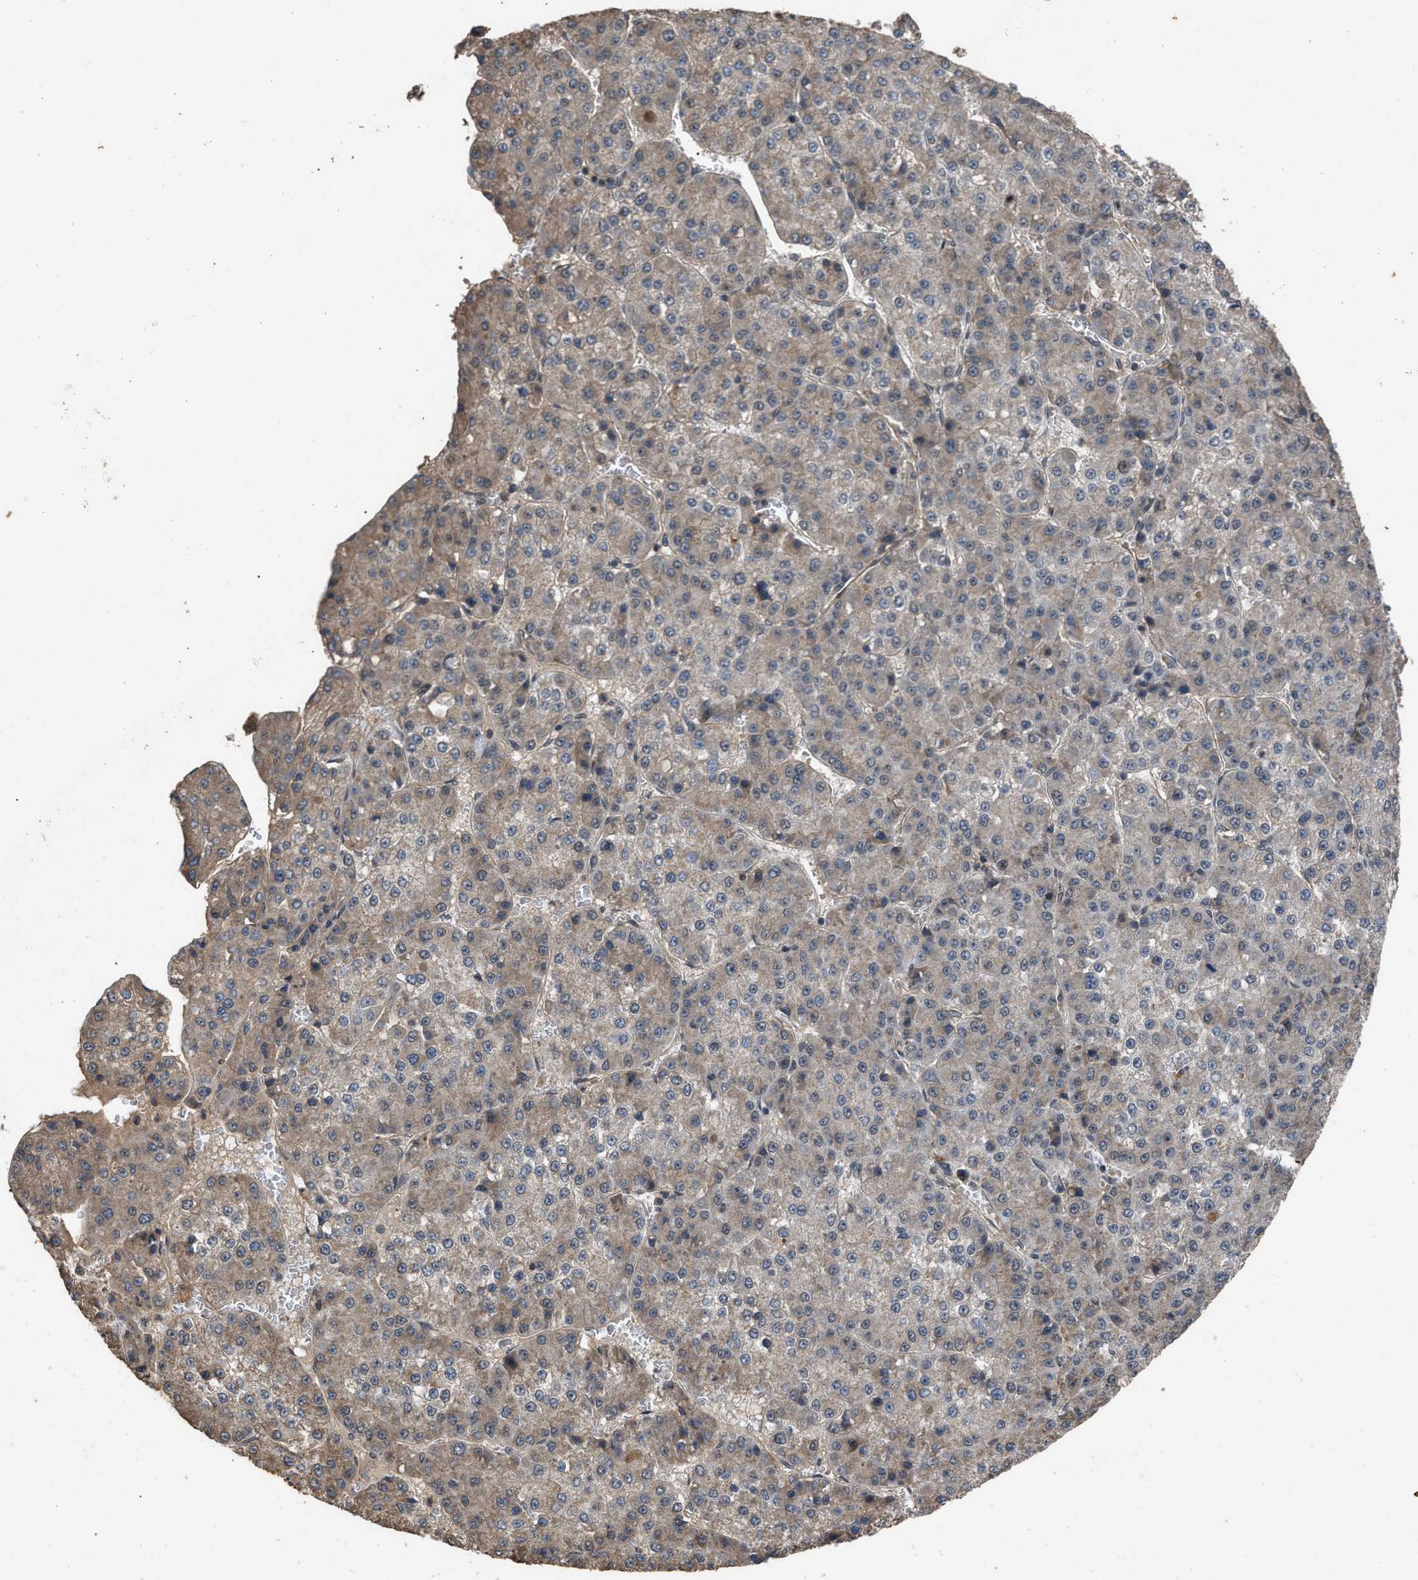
{"staining": {"intensity": "moderate", "quantity": "<25%", "location": "cytoplasmic/membranous"}, "tissue": "liver cancer", "cell_type": "Tumor cells", "image_type": "cancer", "snomed": [{"axis": "morphology", "description": "Carcinoma, Hepatocellular, NOS"}, {"axis": "topography", "description": "Liver"}], "caption": "A high-resolution histopathology image shows immunohistochemistry (IHC) staining of liver cancer (hepatocellular carcinoma), which exhibits moderate cytoplasmic/membranous expression in about <25% of tumor cells.", "gene": "UTRN", "patient": {"sex": "female", "age": 73}}